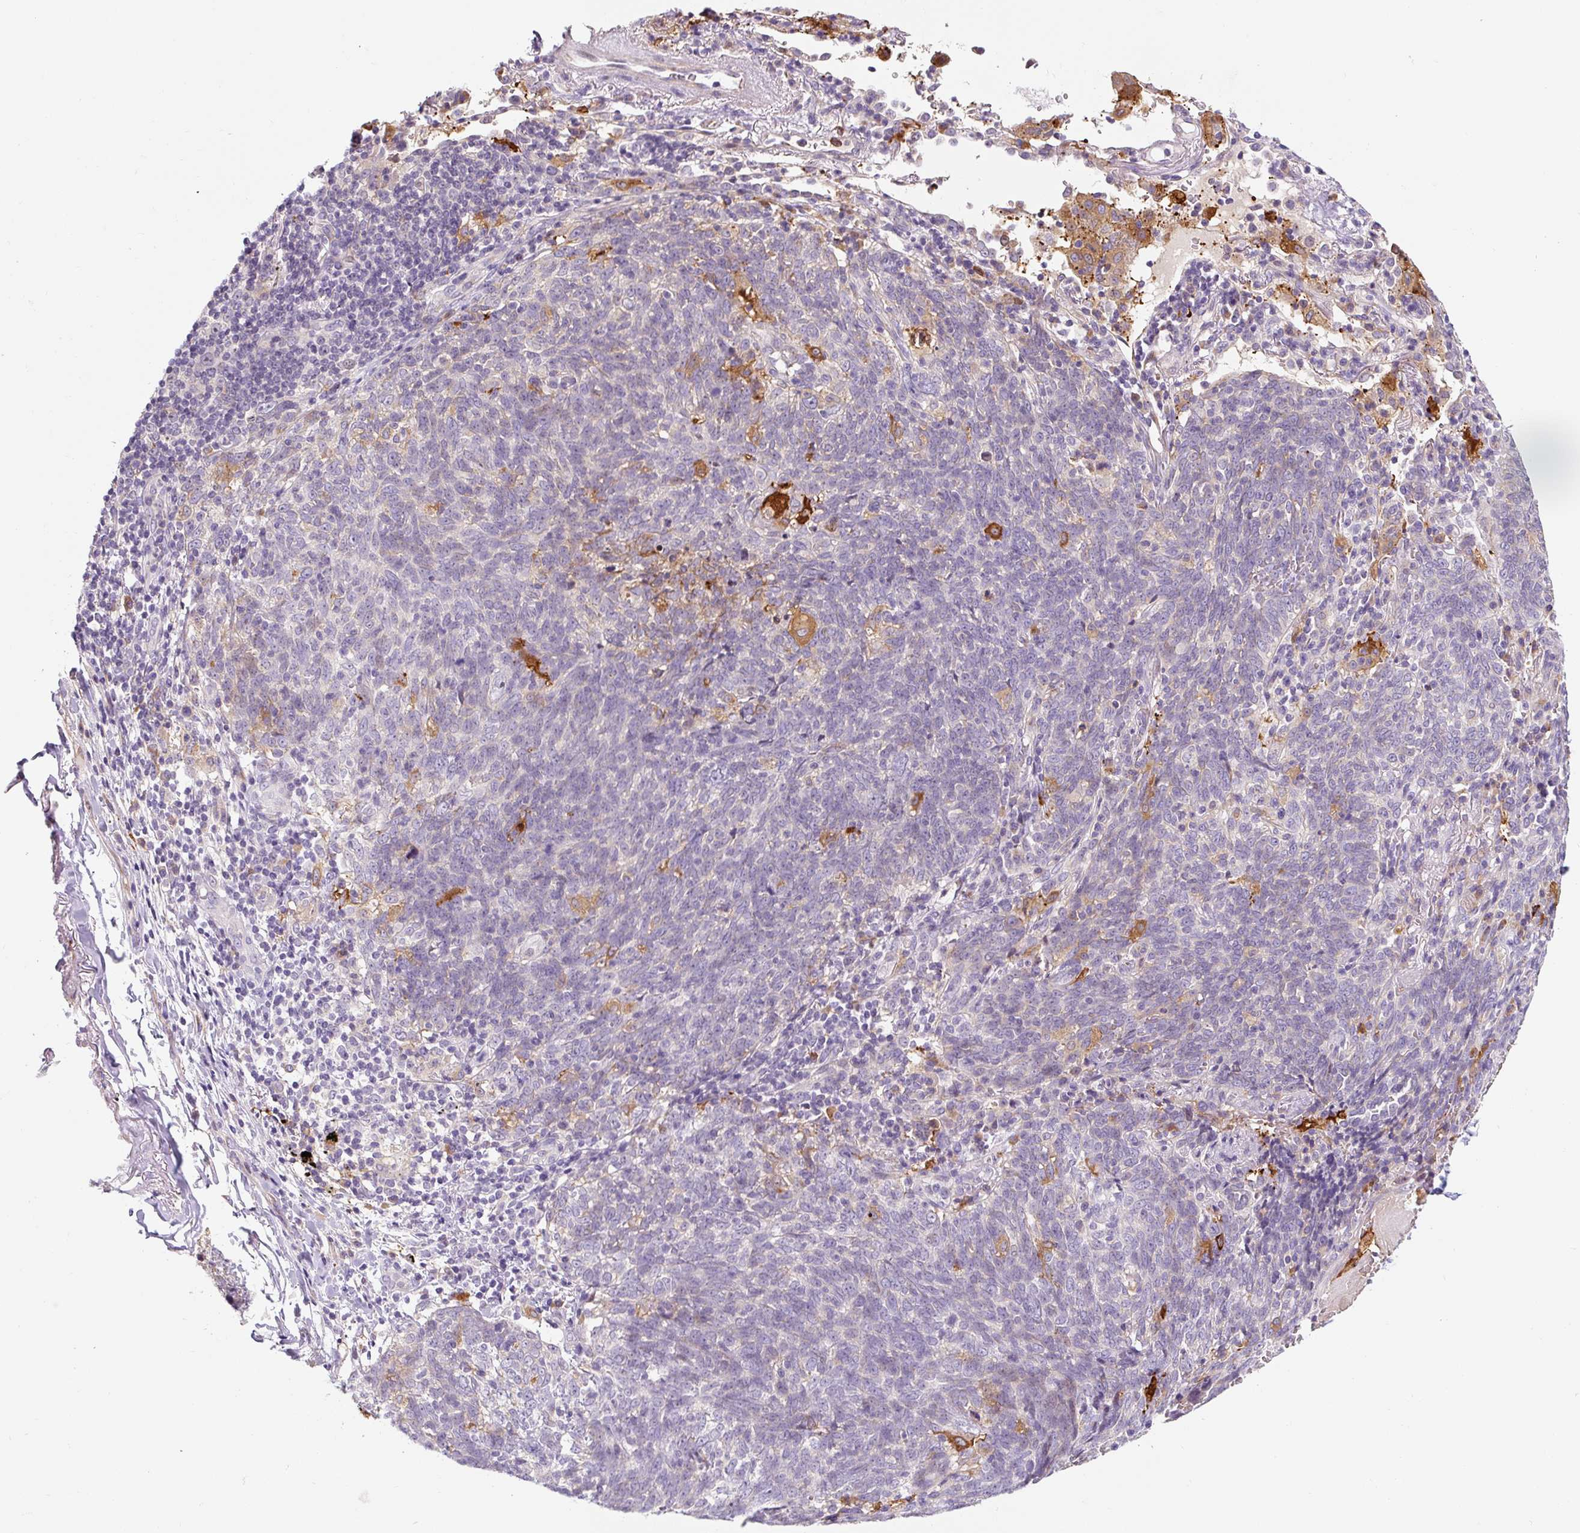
{"staining": {"intensity": "negative", "quantity": "none", "location": "none"}, "tissue": "lung cancer", "cell_type": "Tumor cells", "image_type": "cancer", "snomed": [{"axis": "morphology", "description": "Squamous cell carcinoma, NOS"}, {"axis": "topography", "description": "Lung"}], "caption": "The image reveals no significant staining in tumor cells of squamous cell carcinoma (lung). (DAB (3,3'-diaminobenzidine) IHC visualized using brightfield microscopy, high magnification).", "gene": "FUT10", "patient": {"sex": "female", "age": 72}}